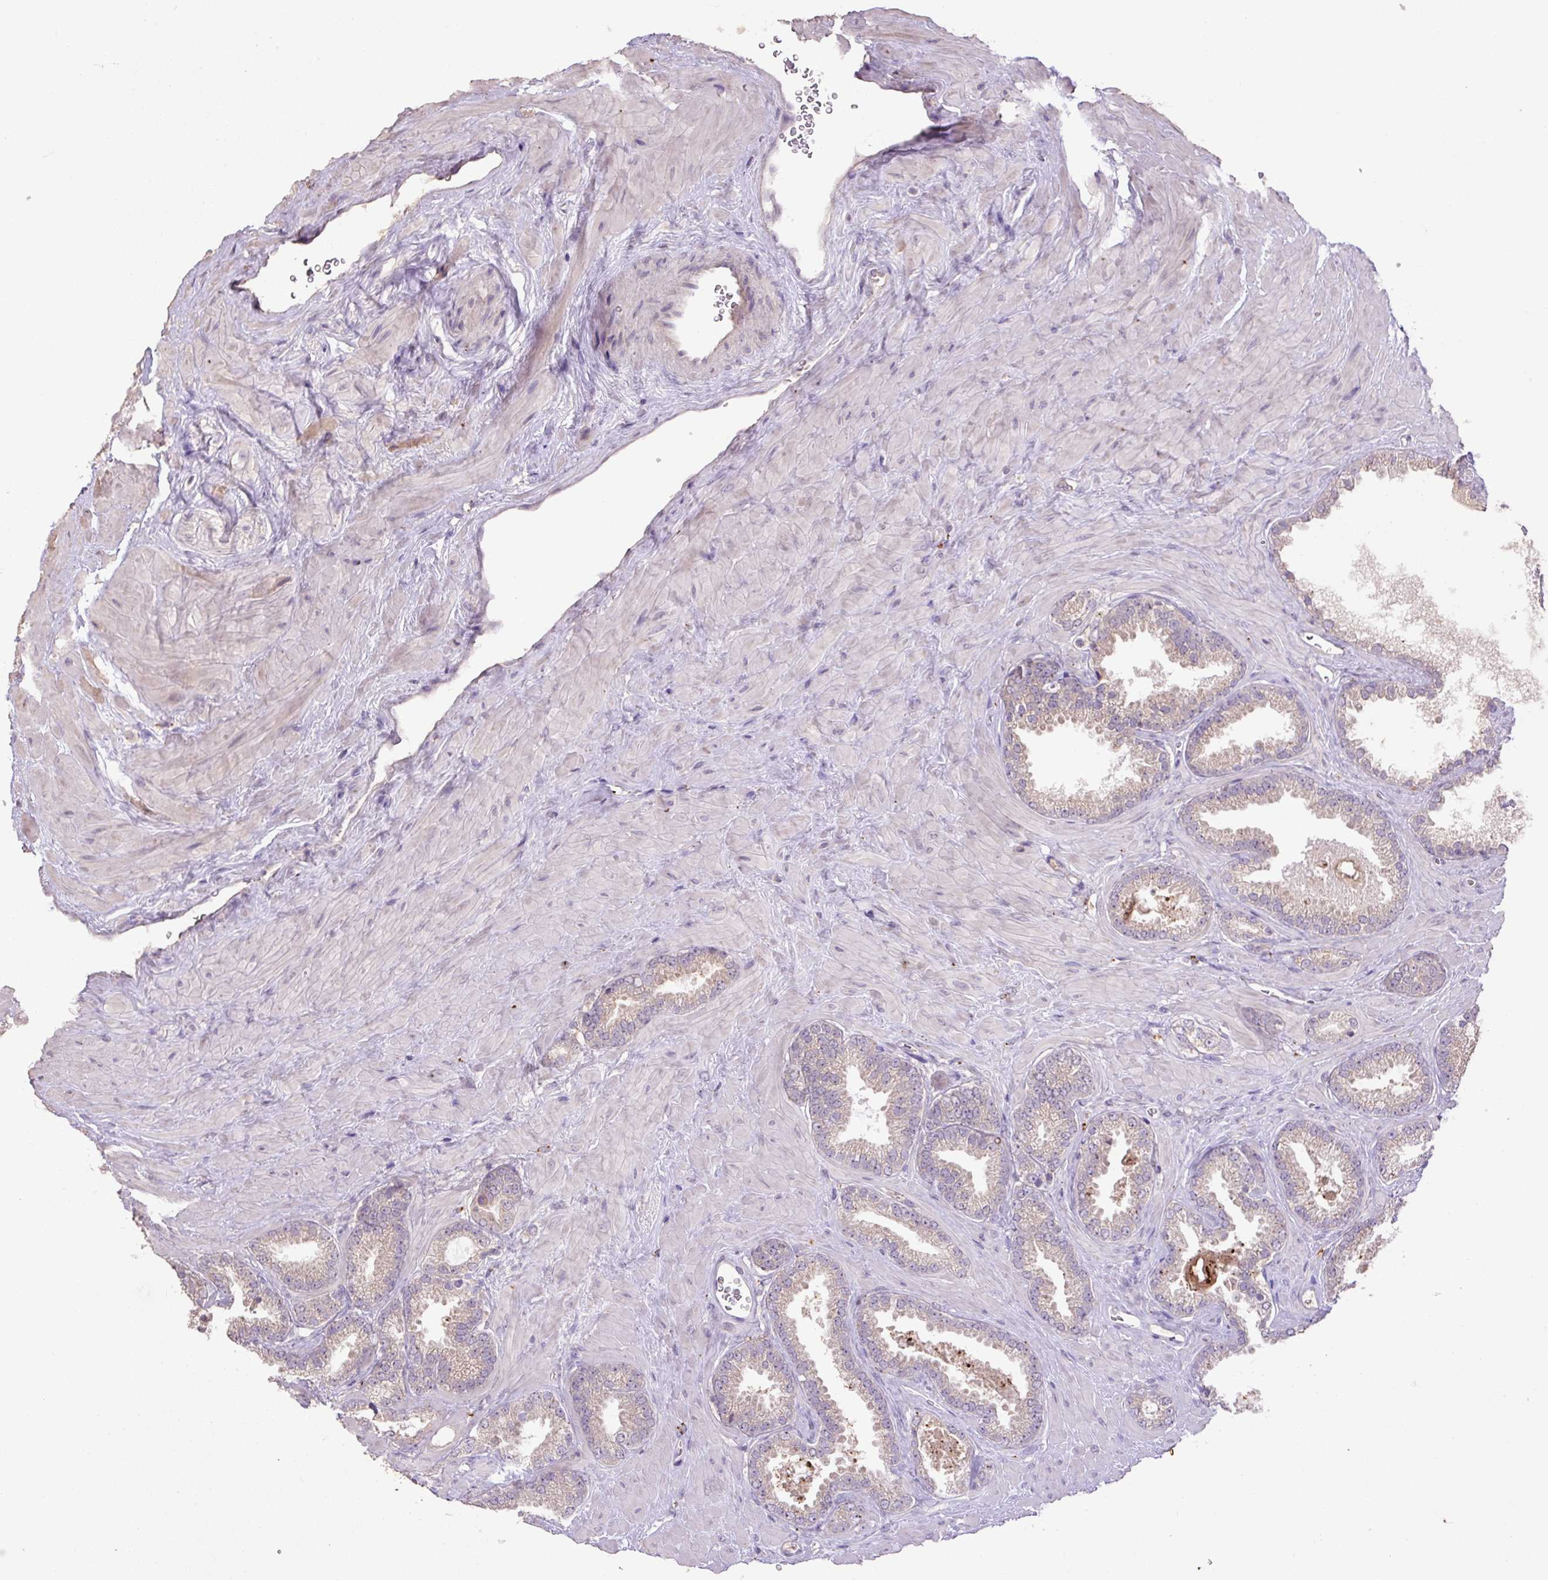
{"staining": {"intensity": "negative", "quantity": "none", "location": "none"}, "tissue": "prostate cancer", "cell_type": "Tumor cells", "image_type": "cancer", "snomed": [{"axis": "morphology", "description": "Adenocarcinoma, Low grade"}, {"axis": "topography", "description": "Prostate"}], "caption": "Prostate low-grade adenocarcinoma was stained to show a protein in brown. There is no significant staining in tumor cells.", "gene": "LRTM2", "patient": {"sex": "male", "age": 62}}